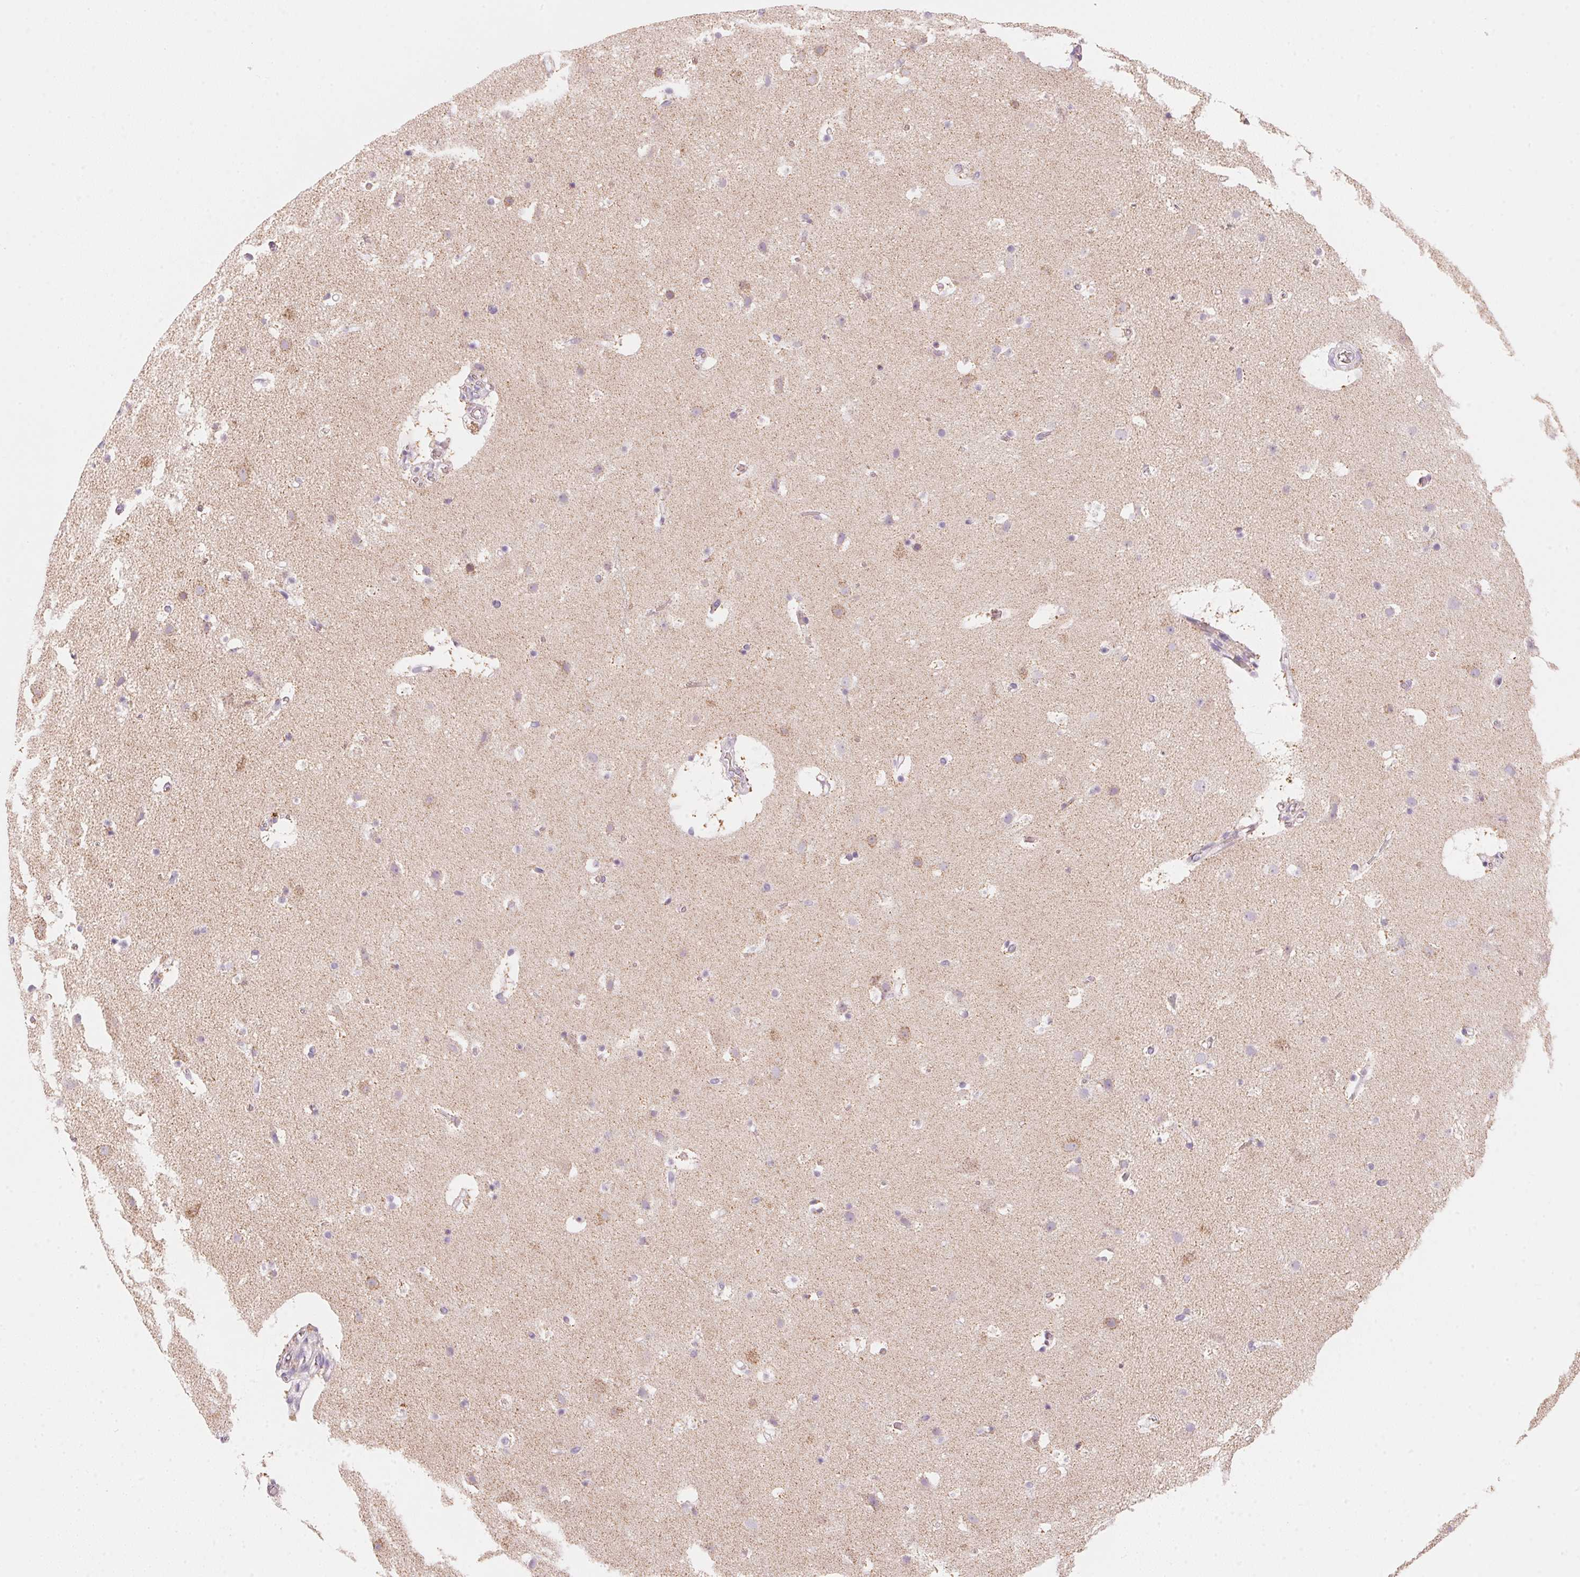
{"staining": {"intensity": "negative", "quantity": "none", "location": "none"}, "tissue": "cerebral cortex", "cell_type": "Endothelial cells", "image_type": "normal", "snomed": [{"axis": "morphology", "description": "Normal tissue, NOS"}, {"axis": "topography", "description": "Cerebral cortex"}], "caption": "Immunohistochemistry (IHC) micrograph of benign human cerebral cortex stained for a protein (brown), which displays no staining in endothelial cells.", "gene": "HOXB13", "patient": {"sex": "female", "age": 42}}